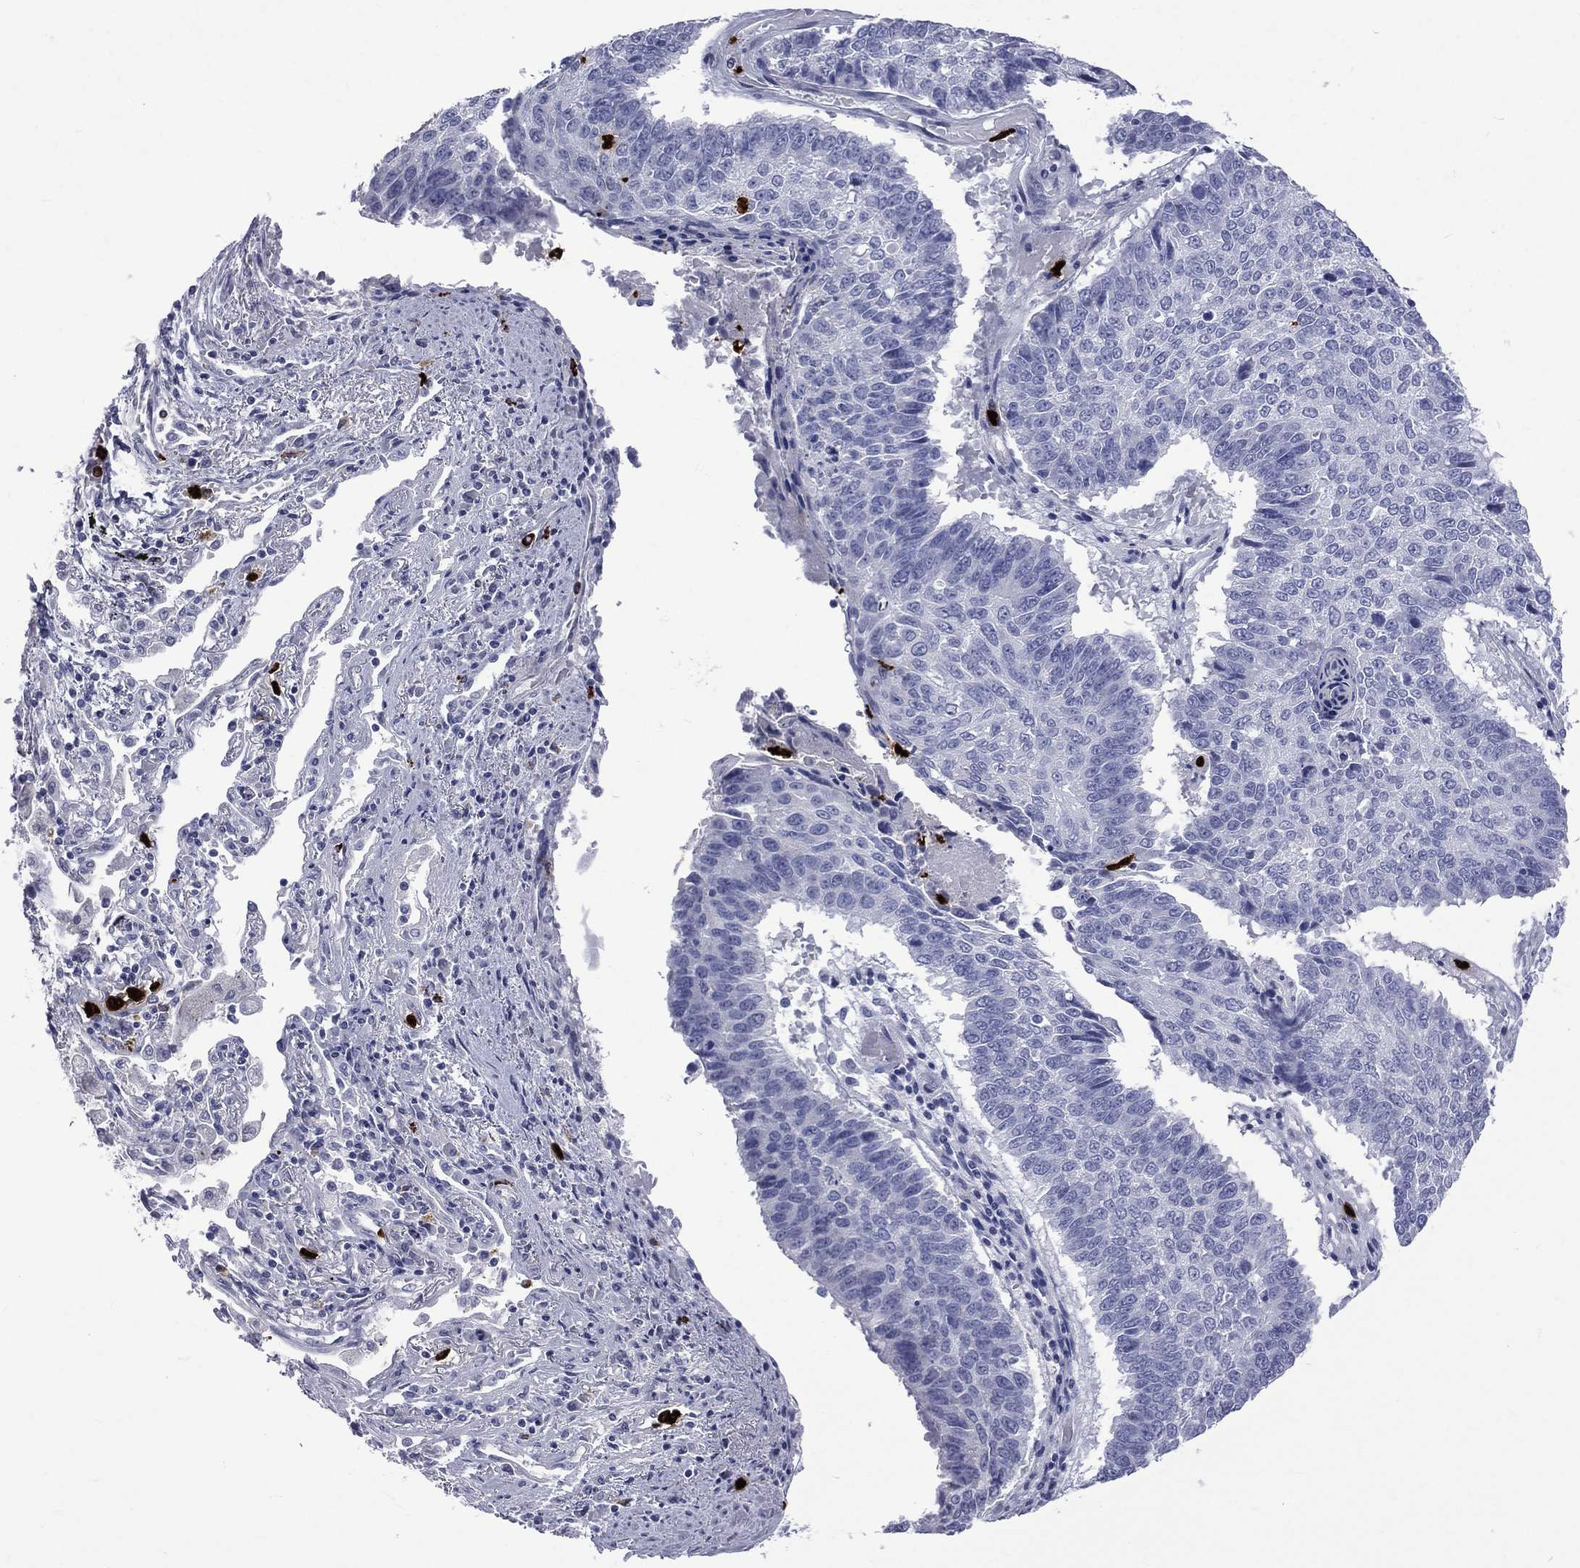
{"staining": {"intensity": "negative", "quantity": "none", "location": "none"}, "tissue": "lung cancer", "cell_type": "Tumor cells", "image_type": "cancer", "snomed": [{"axis": "morphology", "description": "Squamous cell carcinoma, NOS"}, {"axis": "topography", "description": "Lung"}], "caption": "Protein analysis of lung cancer (squamous cell carcinoma) demonstrates no significant positivity in tumor cells.", "gene": "ELANE", "patient": {"sex": "male", "age": 73}}